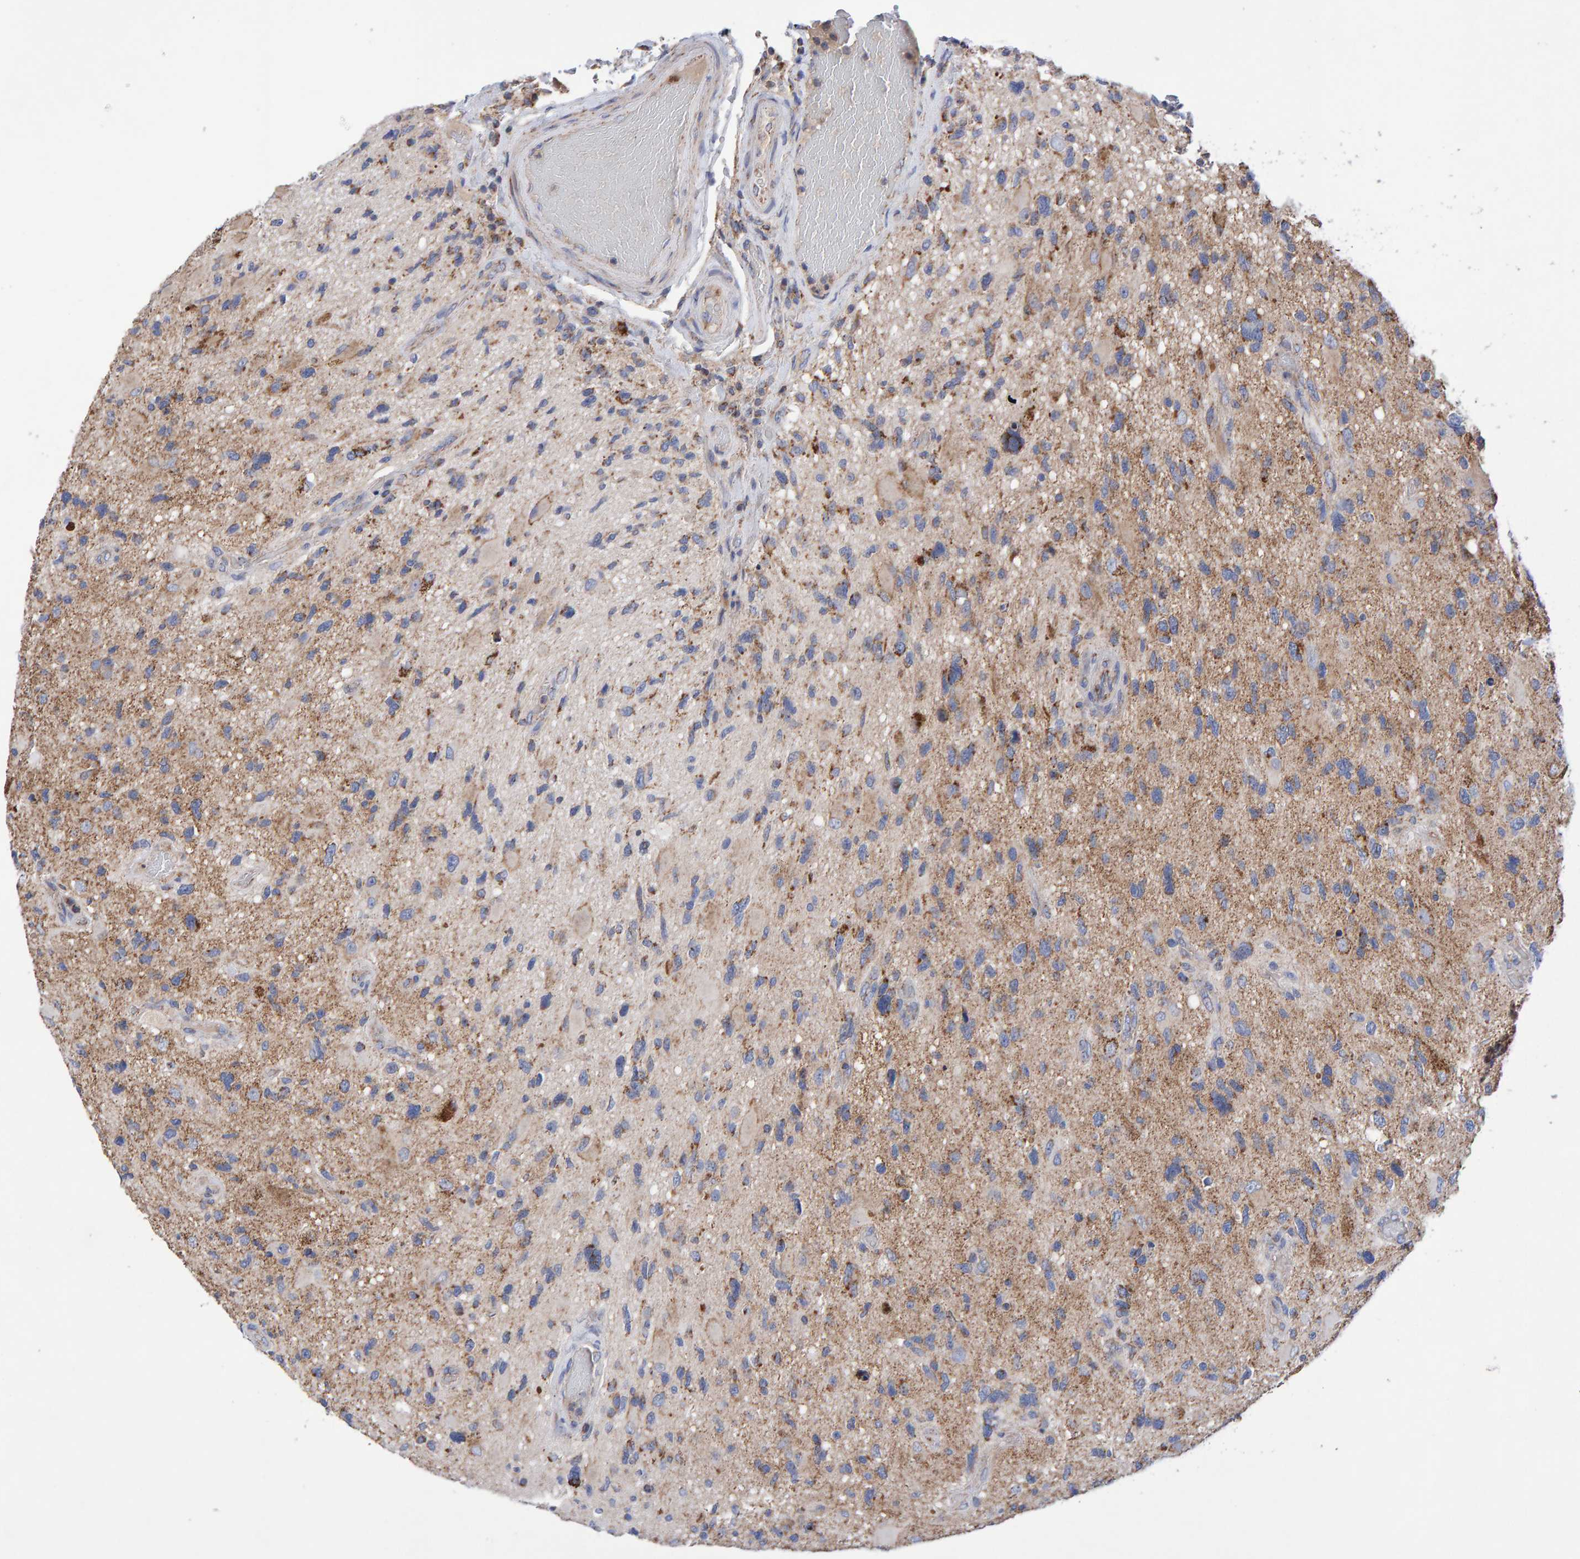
{"staining": {"intensity": "moderate", "quantity": "25%-75%", "location": "cytoplasmic/membranous"}, "tissue": "glioma", "cell_type": "Tumor cells", "image_type": "cancer", "snomed": [{"axis": "morphology", "description": "Glioma, malignant, High grade"}, {"axis": "topography", "description": "Brain"}], "caption": "Immunohistochemical staining of high-grade glioma (malignant) displays medium levels of moderate cytoplasmic/membranous expression in about 25%-75% of tumor cells. (DAB (3,3'-diaminobenzidine) = brown stain, brightfield microscopy at high magnification).", "gene": "EFR3A", "patient": {"sex": "male", "age": 33}}